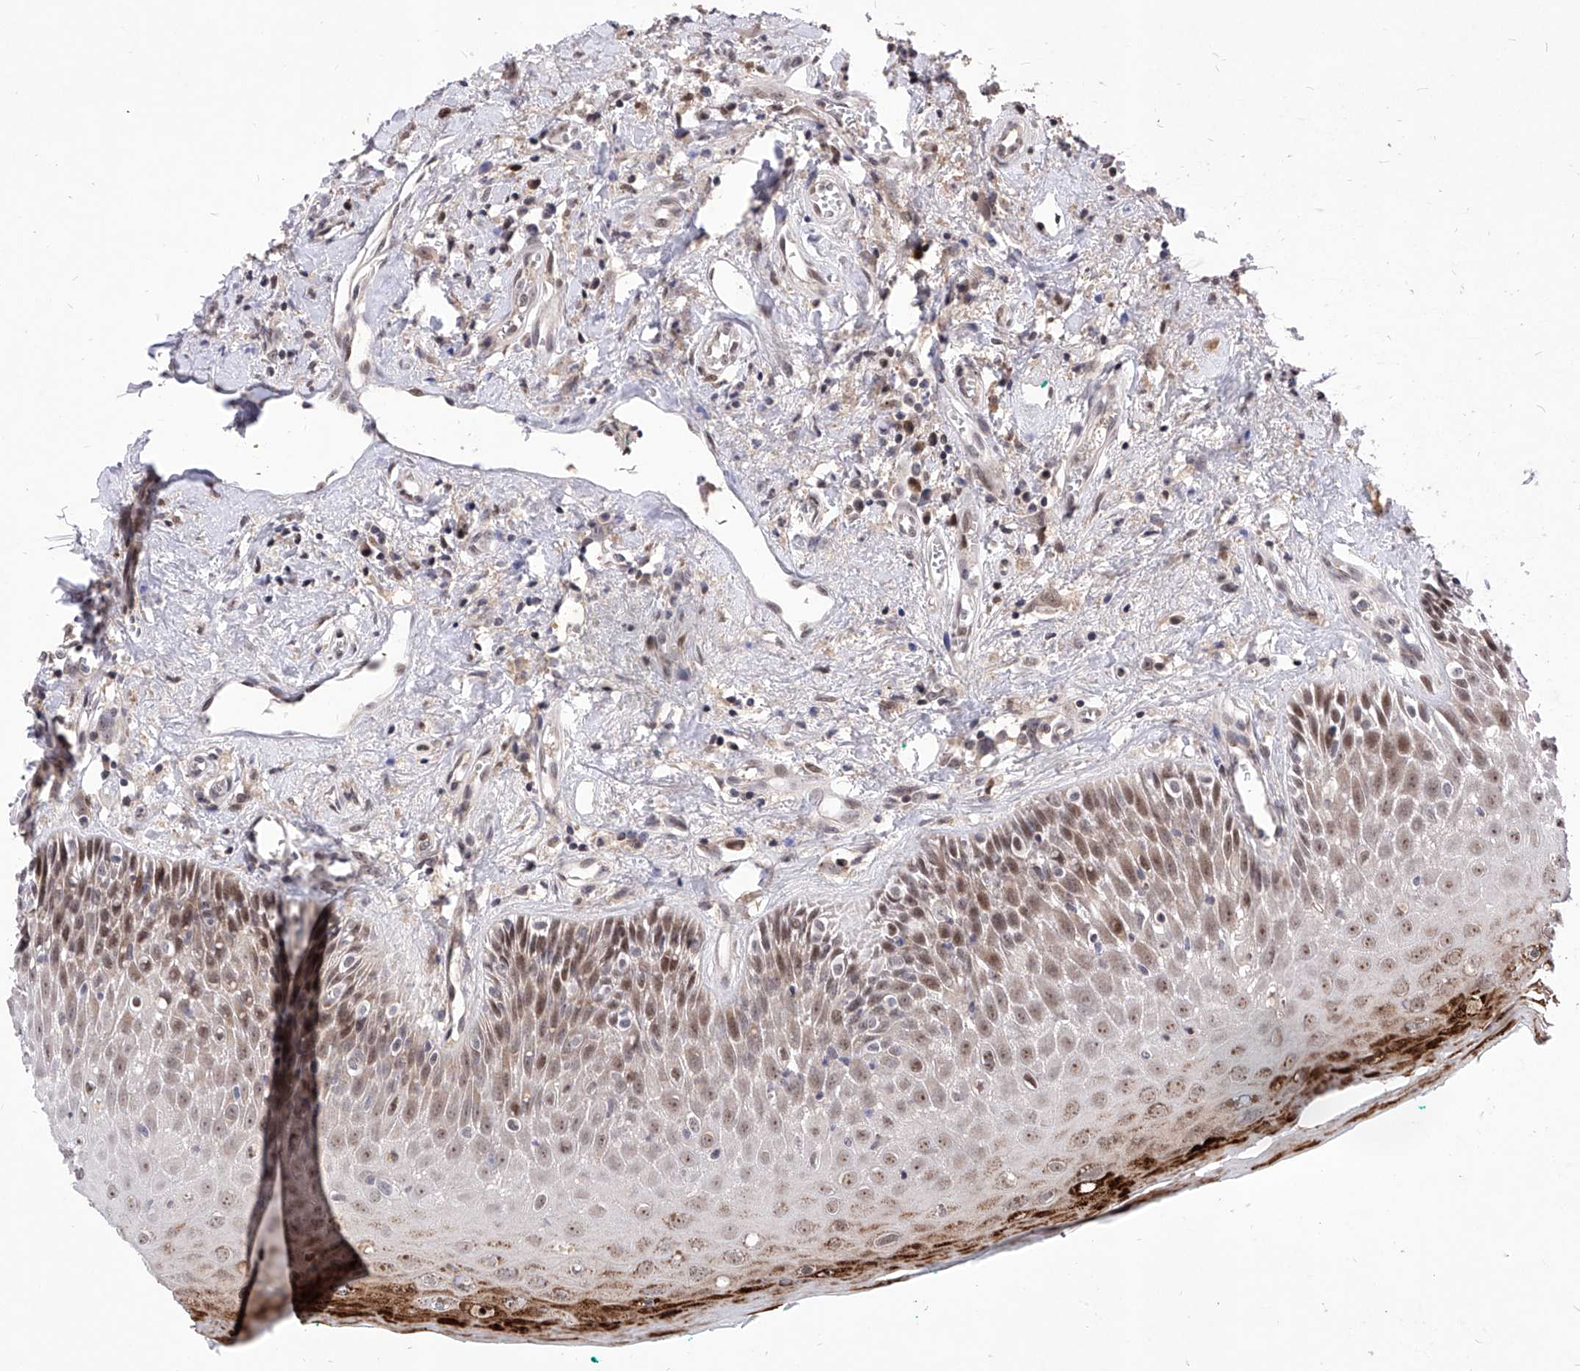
{"staining": {"intensity": "moderate", "quantity": ">75%", "location": "nuclear"}, "tissue": "oral mucosa", "cell_type": "Squamous epithelial cells", "image_type": "normal", "snomed": [{"axis": "morphology", "description": "Normal tissue, NOS"}, {"axis": "topography", "description": "Oral tissue"}], "caption": "Immunohistochemistry of benign human oral mucosa reveals medium levels of moderate nuclear staining in approximately >75% of squamous epithelial cells.", "gene": "LGR4", "patient": {"sex": "female", "age": 70}}